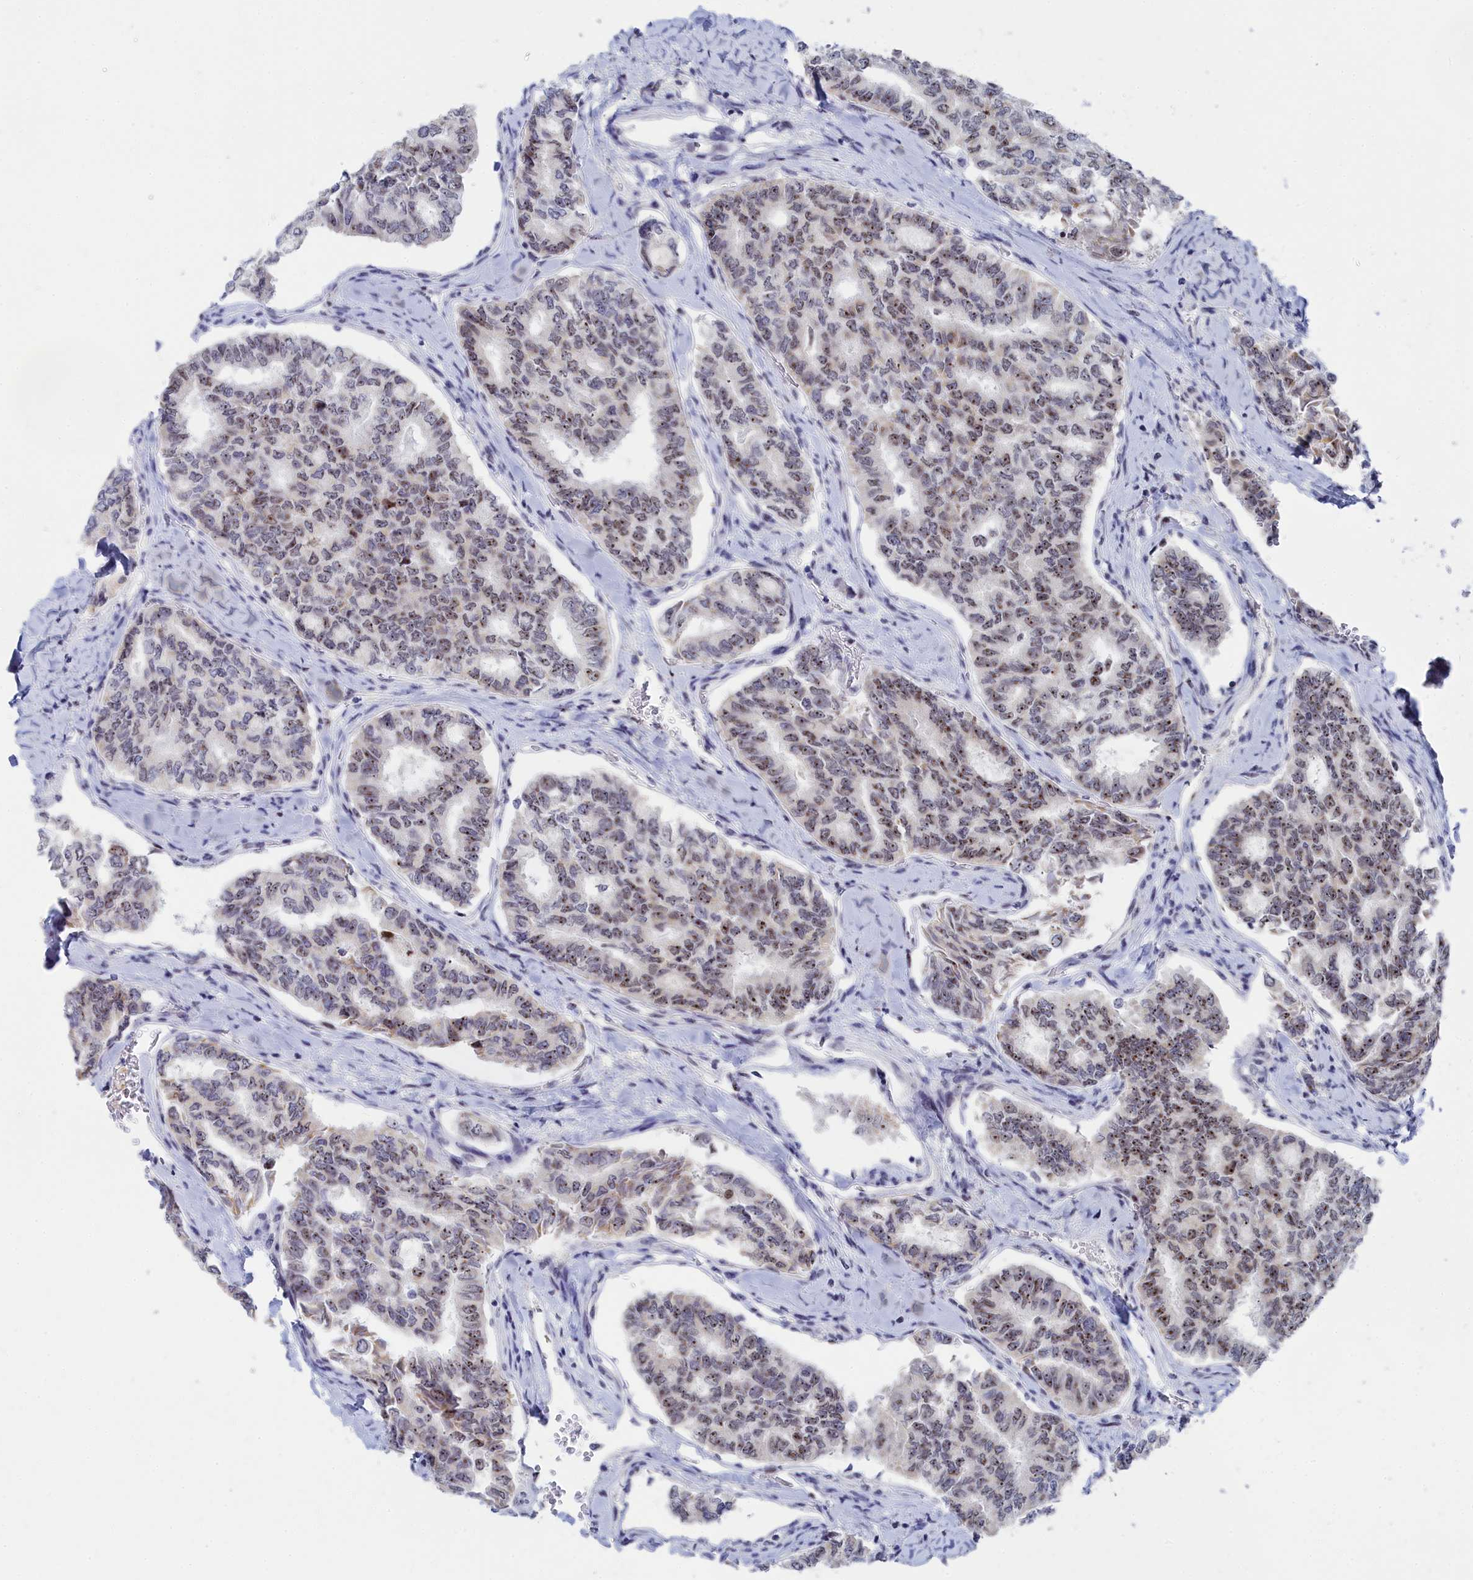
{"staining": {"intensity": "moderate", "quantity": "25%-75%", "location": "nuclear"}, "tissue": "thyroid cancer", "cell_type": "Tumor cells", "image_type": "cancer", "snomed": [{"axis": "morphology", "description": "Papillary adenocarcinoma, NOS"}, {"axis": "topography", "description": "Thyroid gland"}], "caption": "IHC histopathology image of neoplastic tissue: thyroid papillary adenocarcinoma stained using immunohistochemistry demonstrates medium levels of moderate protein expression localized specifically in the nuclear of tumor cells, appearing as a nuclear brown color.", "gene": "RSL1D1", "patient": {"sex": "female", "age": 35}}